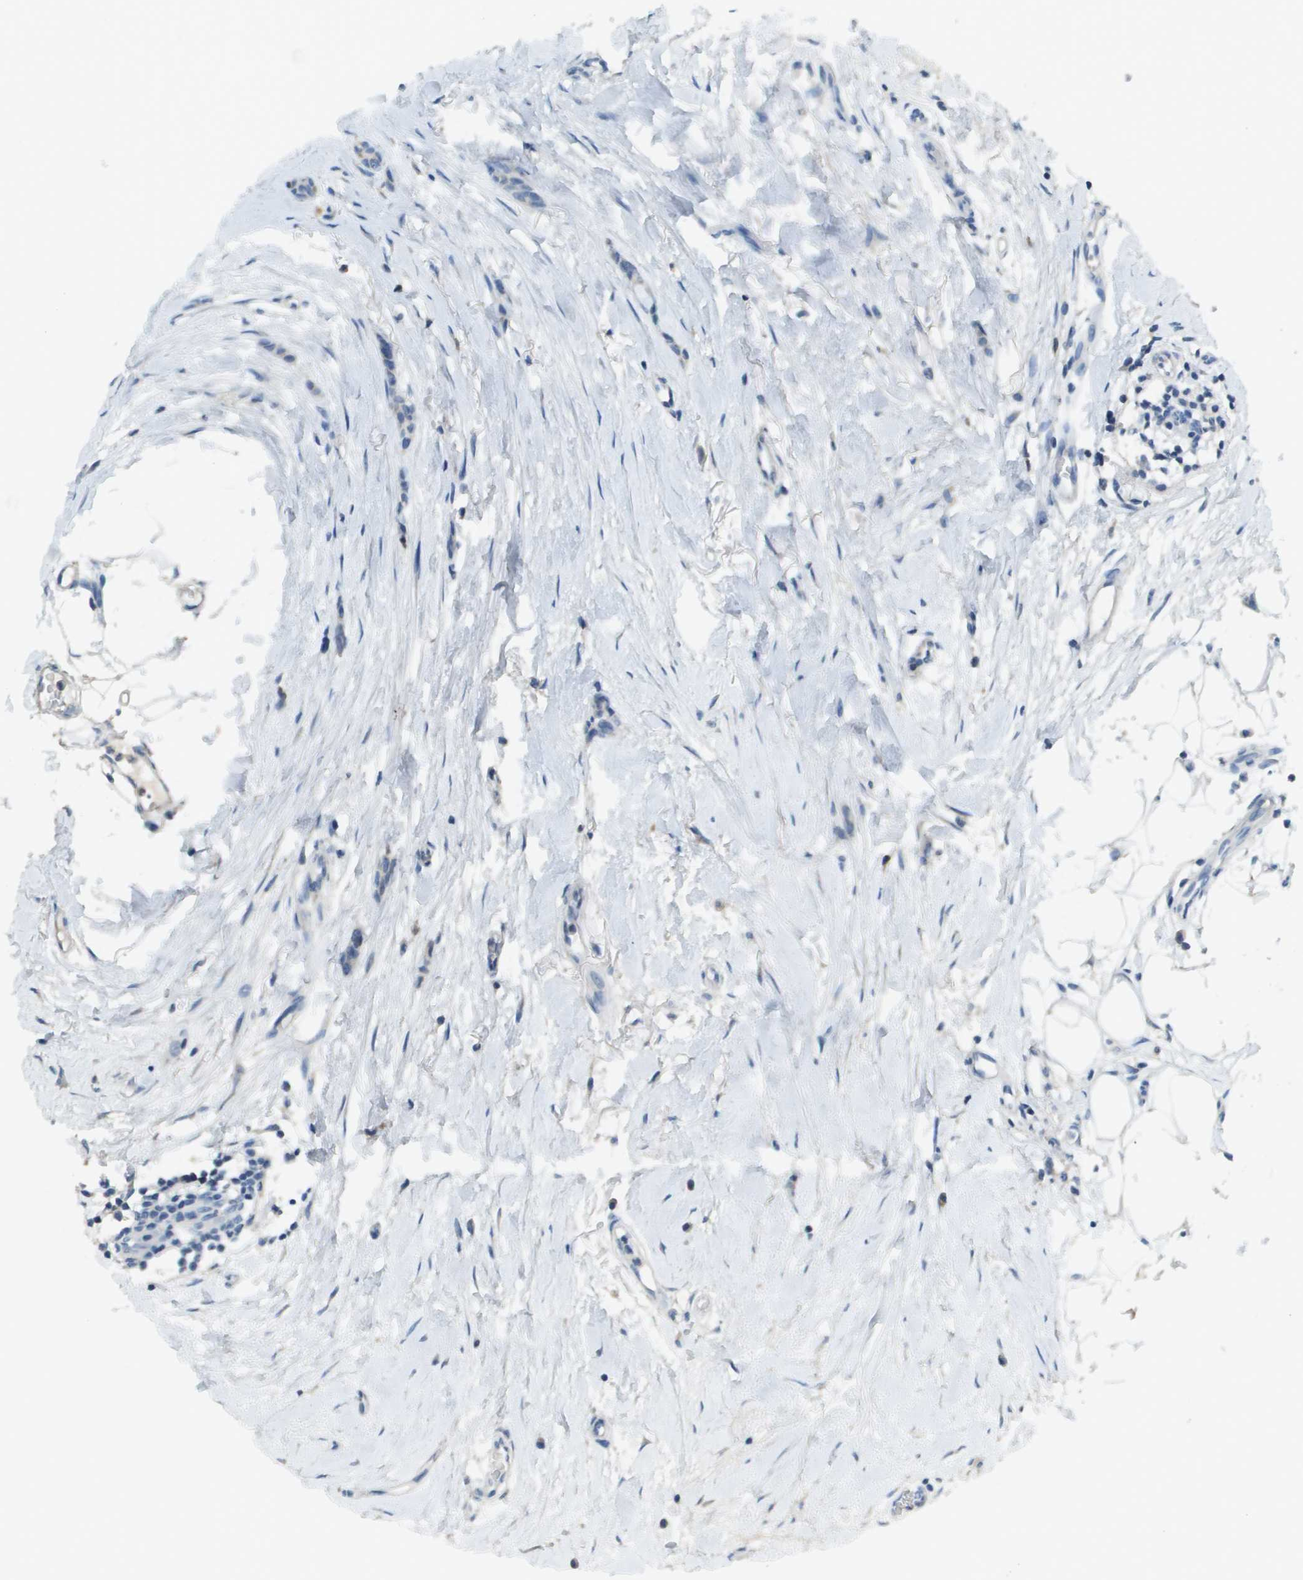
{"staining": {"intensity": "negative", "quantity": "none", "location": "none"}, "tissue": "breast cancer", "cell_type": "Tumor cells", "image_type": "cancer", "snomed": [{"axis": "morphology", "description": "Lobular carcinoma"}, {"axis": "topography", "description": "Skin"}, {"axis": "topography", "description": "Breast"}], "caption": "Human breast cancer stained for a protein using immunohistochemistry (IHC) shows no staining in tumor cells.", "gene": "PTGDR2", "patient": {"sex": "female", "age": 46}}